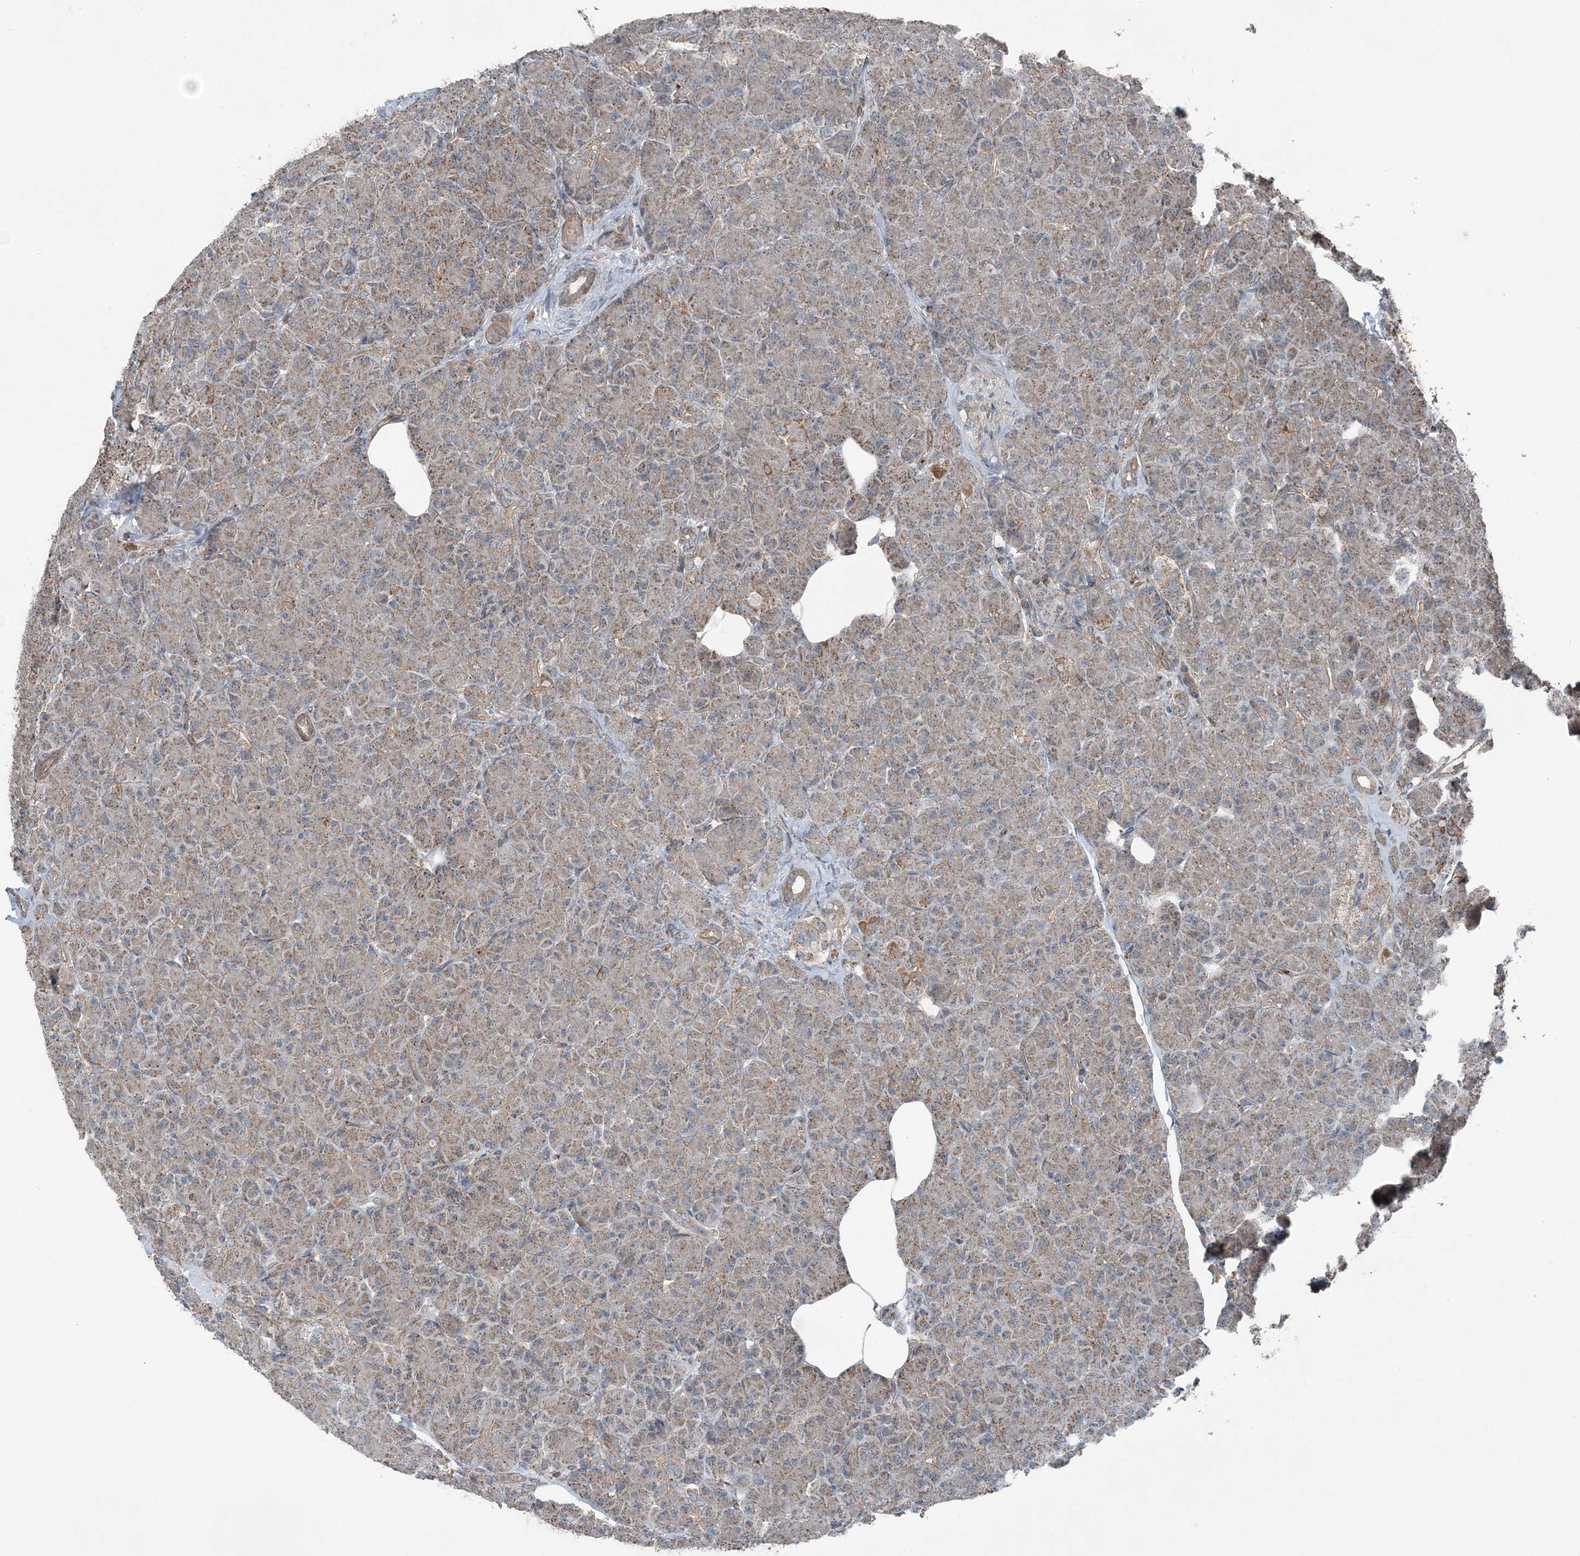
{"staining": {"intensity": "weak", "quantity": ">75%", "location": "cytoplasmic/membranous"}, "tissue": "pancreas", "cell_type": "Exocrine glandular cells", "image_type": "normal", "snomed": [{"axis": "morphology", "description": "Normal tissue, NOS"}, {"axis": "topography", "description": "Pancreas"}], "caption": "DAB immunohistochemical staining of benign human pancreas shows weak cytoplasmic/membranous protein positivity in approximately >75% of exocrine glandular cells.", "gene": "KY", "patient": {"sex": "female", "age": 43}}